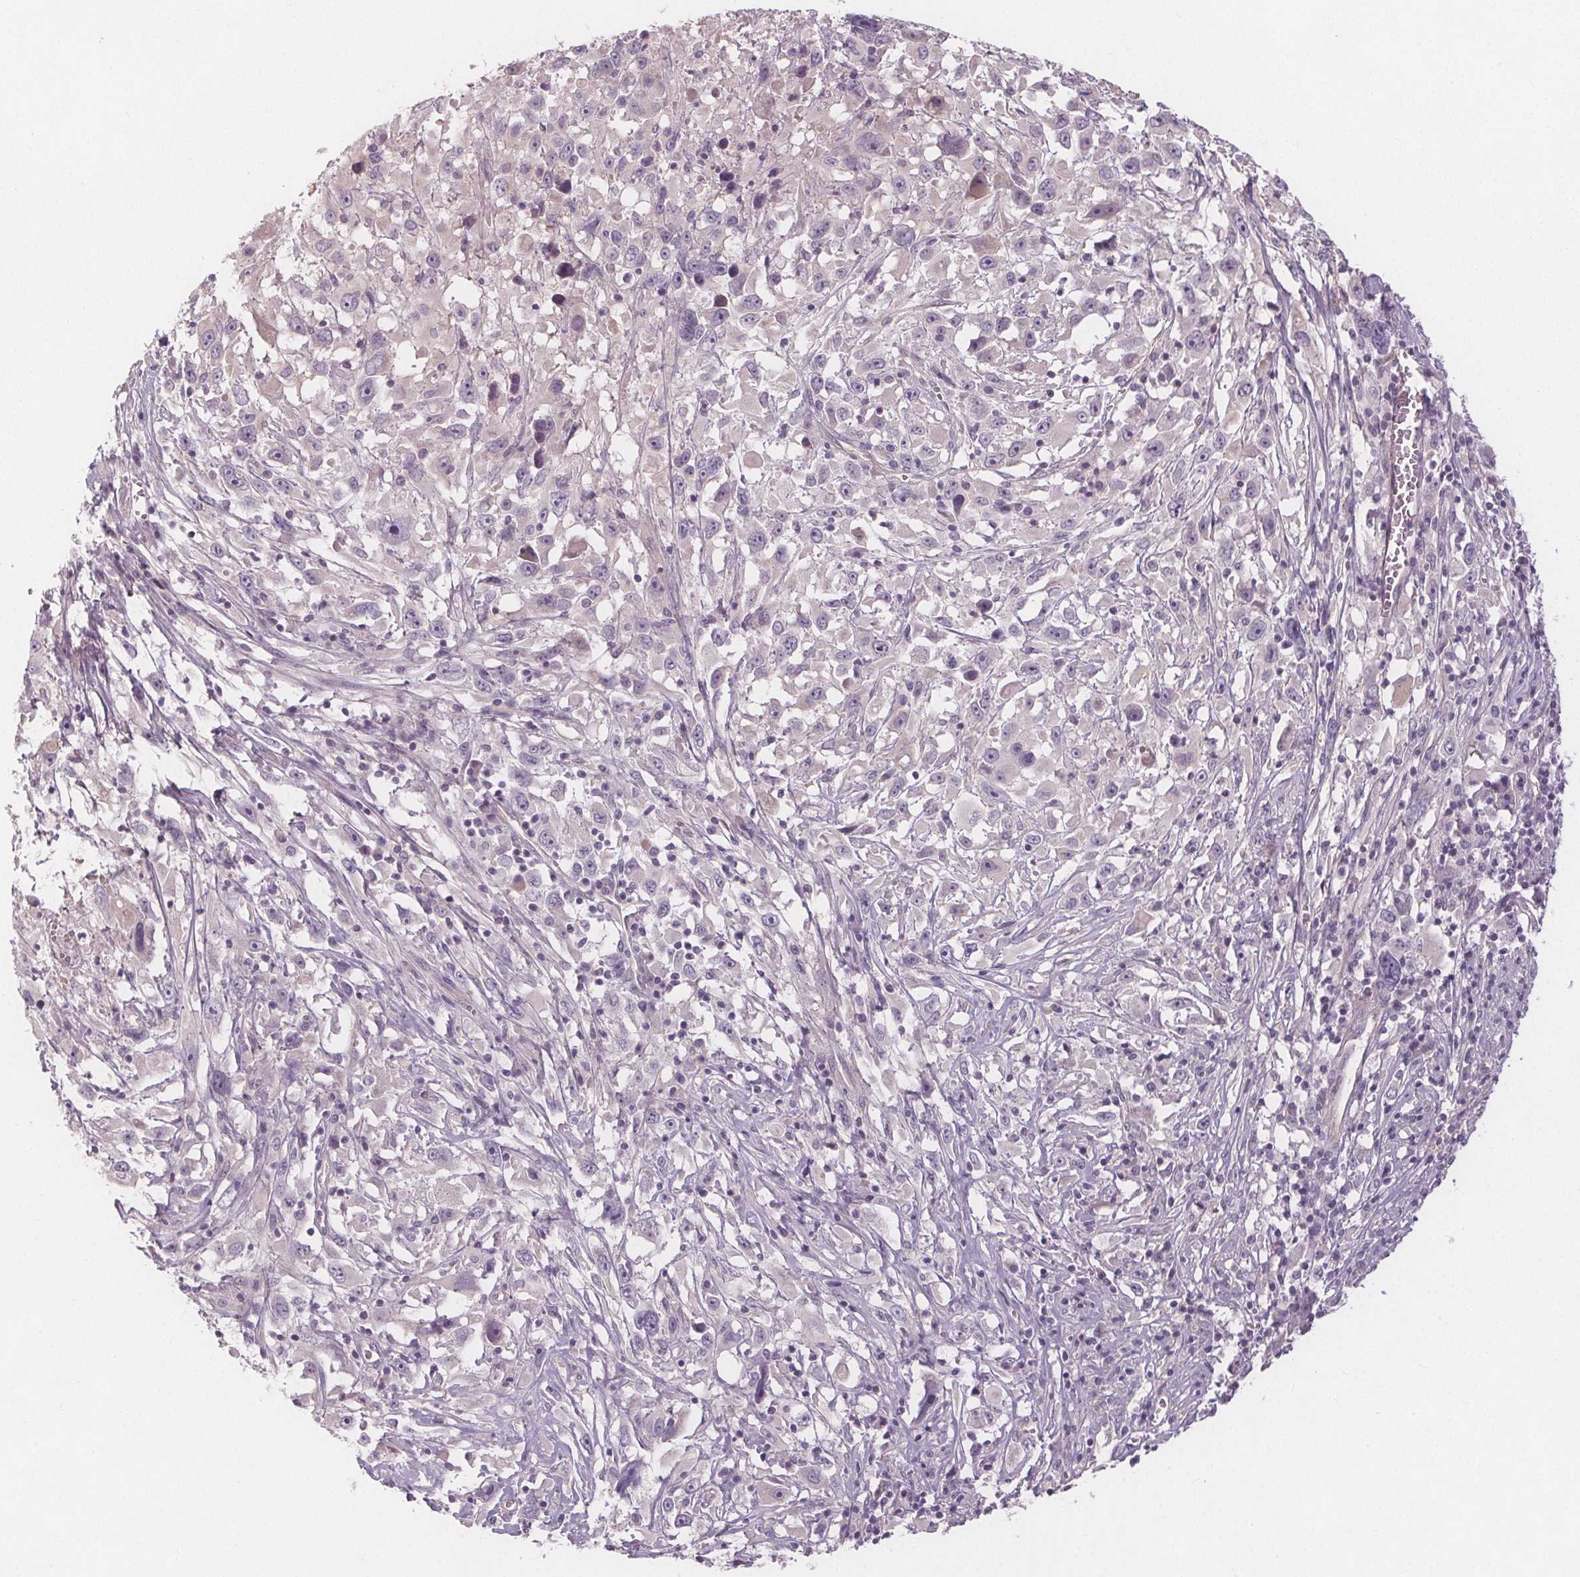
{"staining": {"intensity": "negative", "quantity": "none", "location": "none"}, "tissue": "melanoma", "cell_type": "Tumor cells", "image_type": "cancer", "snomed": [{"axis": "morphology", "description": "Malignant melanoma, Metastatic site"}, {"axis": "topography", "description": "Soft tissue"}], "caption": "This photomicrograph is of melanoma stained with immunohistochemistry to label a protein in brown with the nuclei are counter-stained blue. There is no staining in tumor cells.", "gene": "VNN1", "patient": {"sex": "male", "age": 50}}